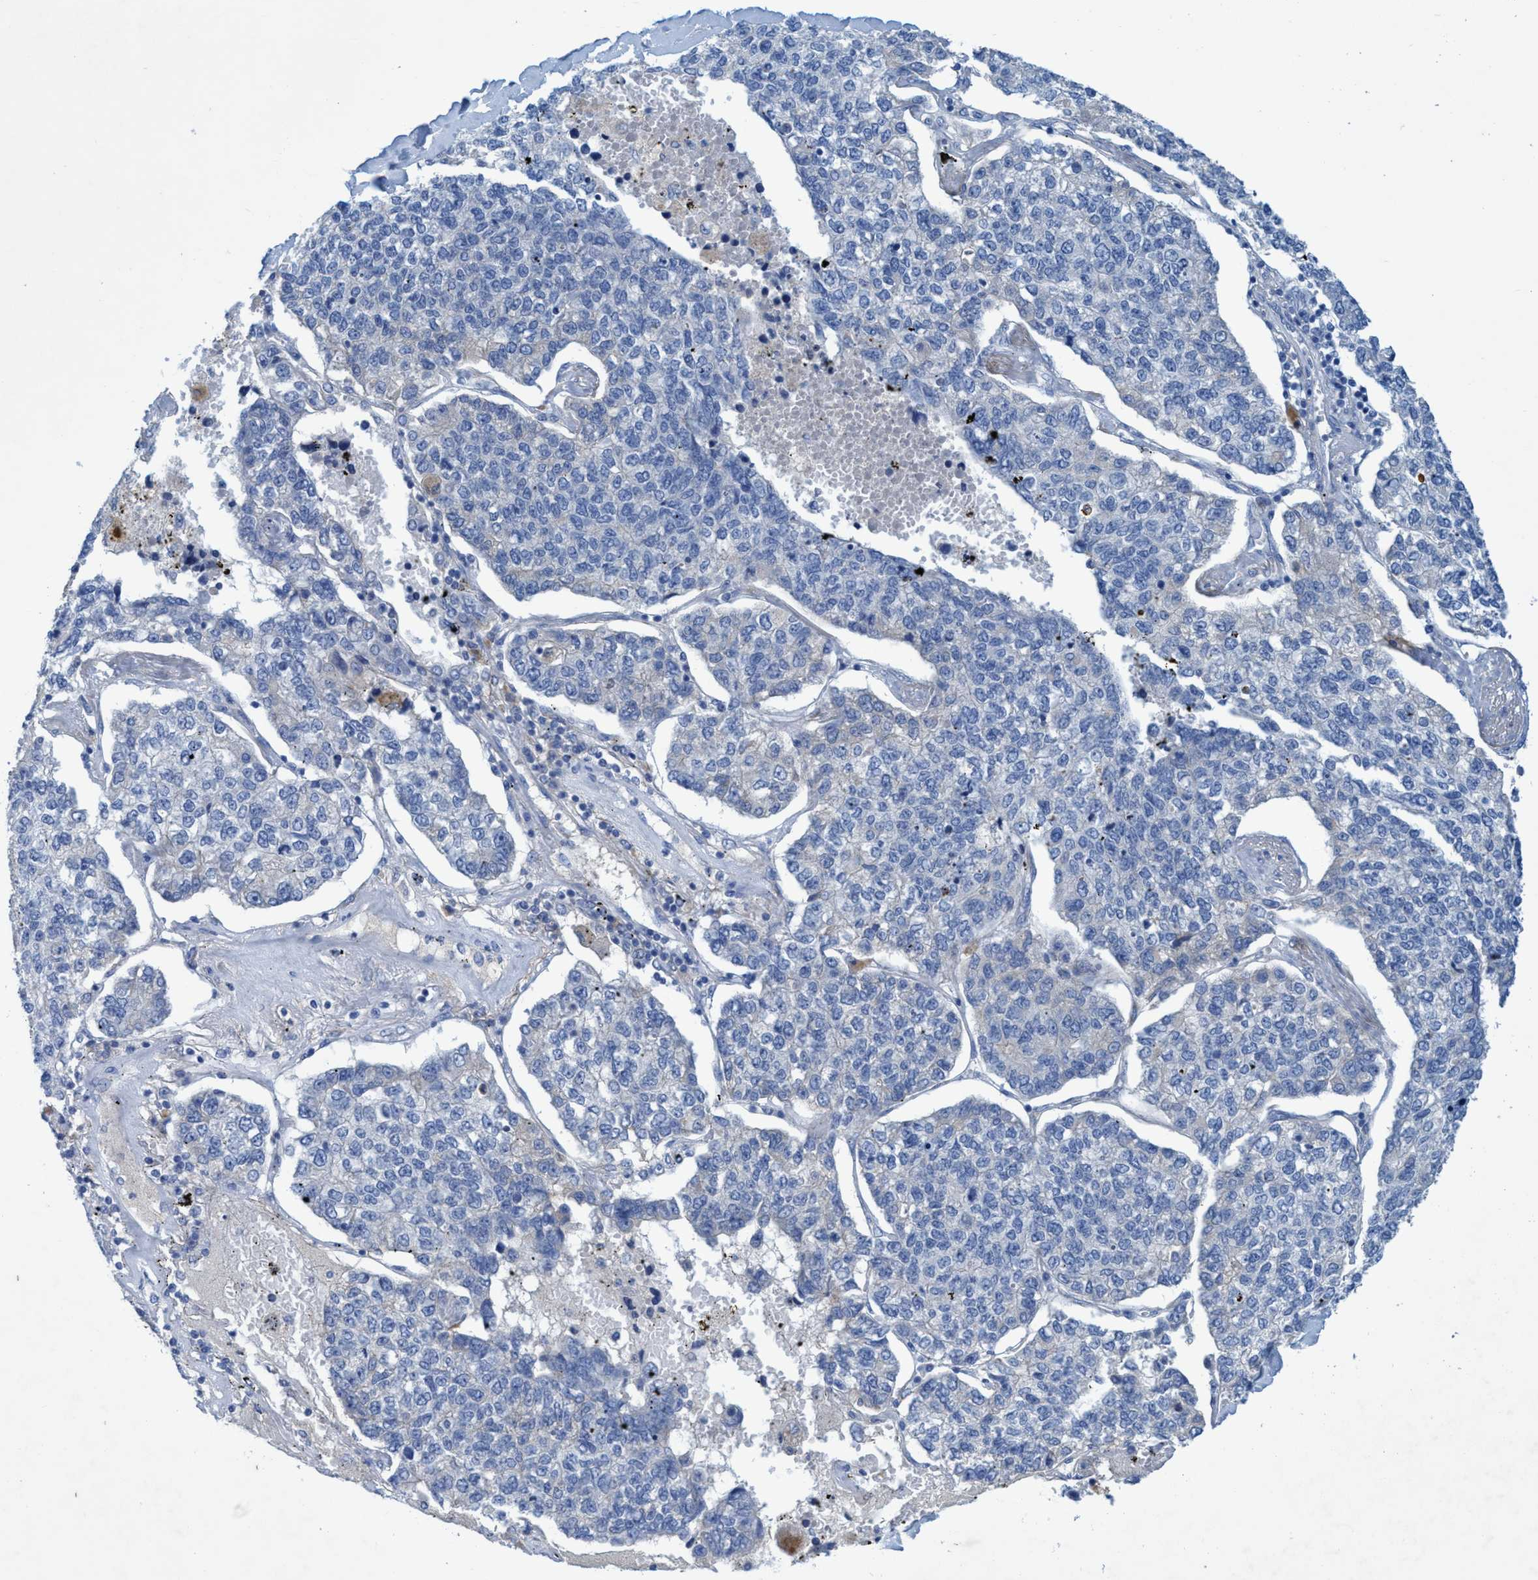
{"staining": {"intensity": "negative", "quantity": "none", "location": "none"}, "tissue": "lung cancer", "cell_type": "Tumor cells", "image_type": "cancer", "snomed": [{"axis": "morphology", "description": "Adenocarcinoma, NOS"}, {"axis": "topography", "description": "Lung"}], "caption": "Immunohistochemistry of lung adenocarcinoma shows no positivity in tumor cells. Brightfield microscopy of immunohistochemistry (IHC) stained with DAB (brown) and hematoxylin (blue), captured at high magnification.", "gene": "GULP1", "patient": {"sex": "male", "age": 49}}